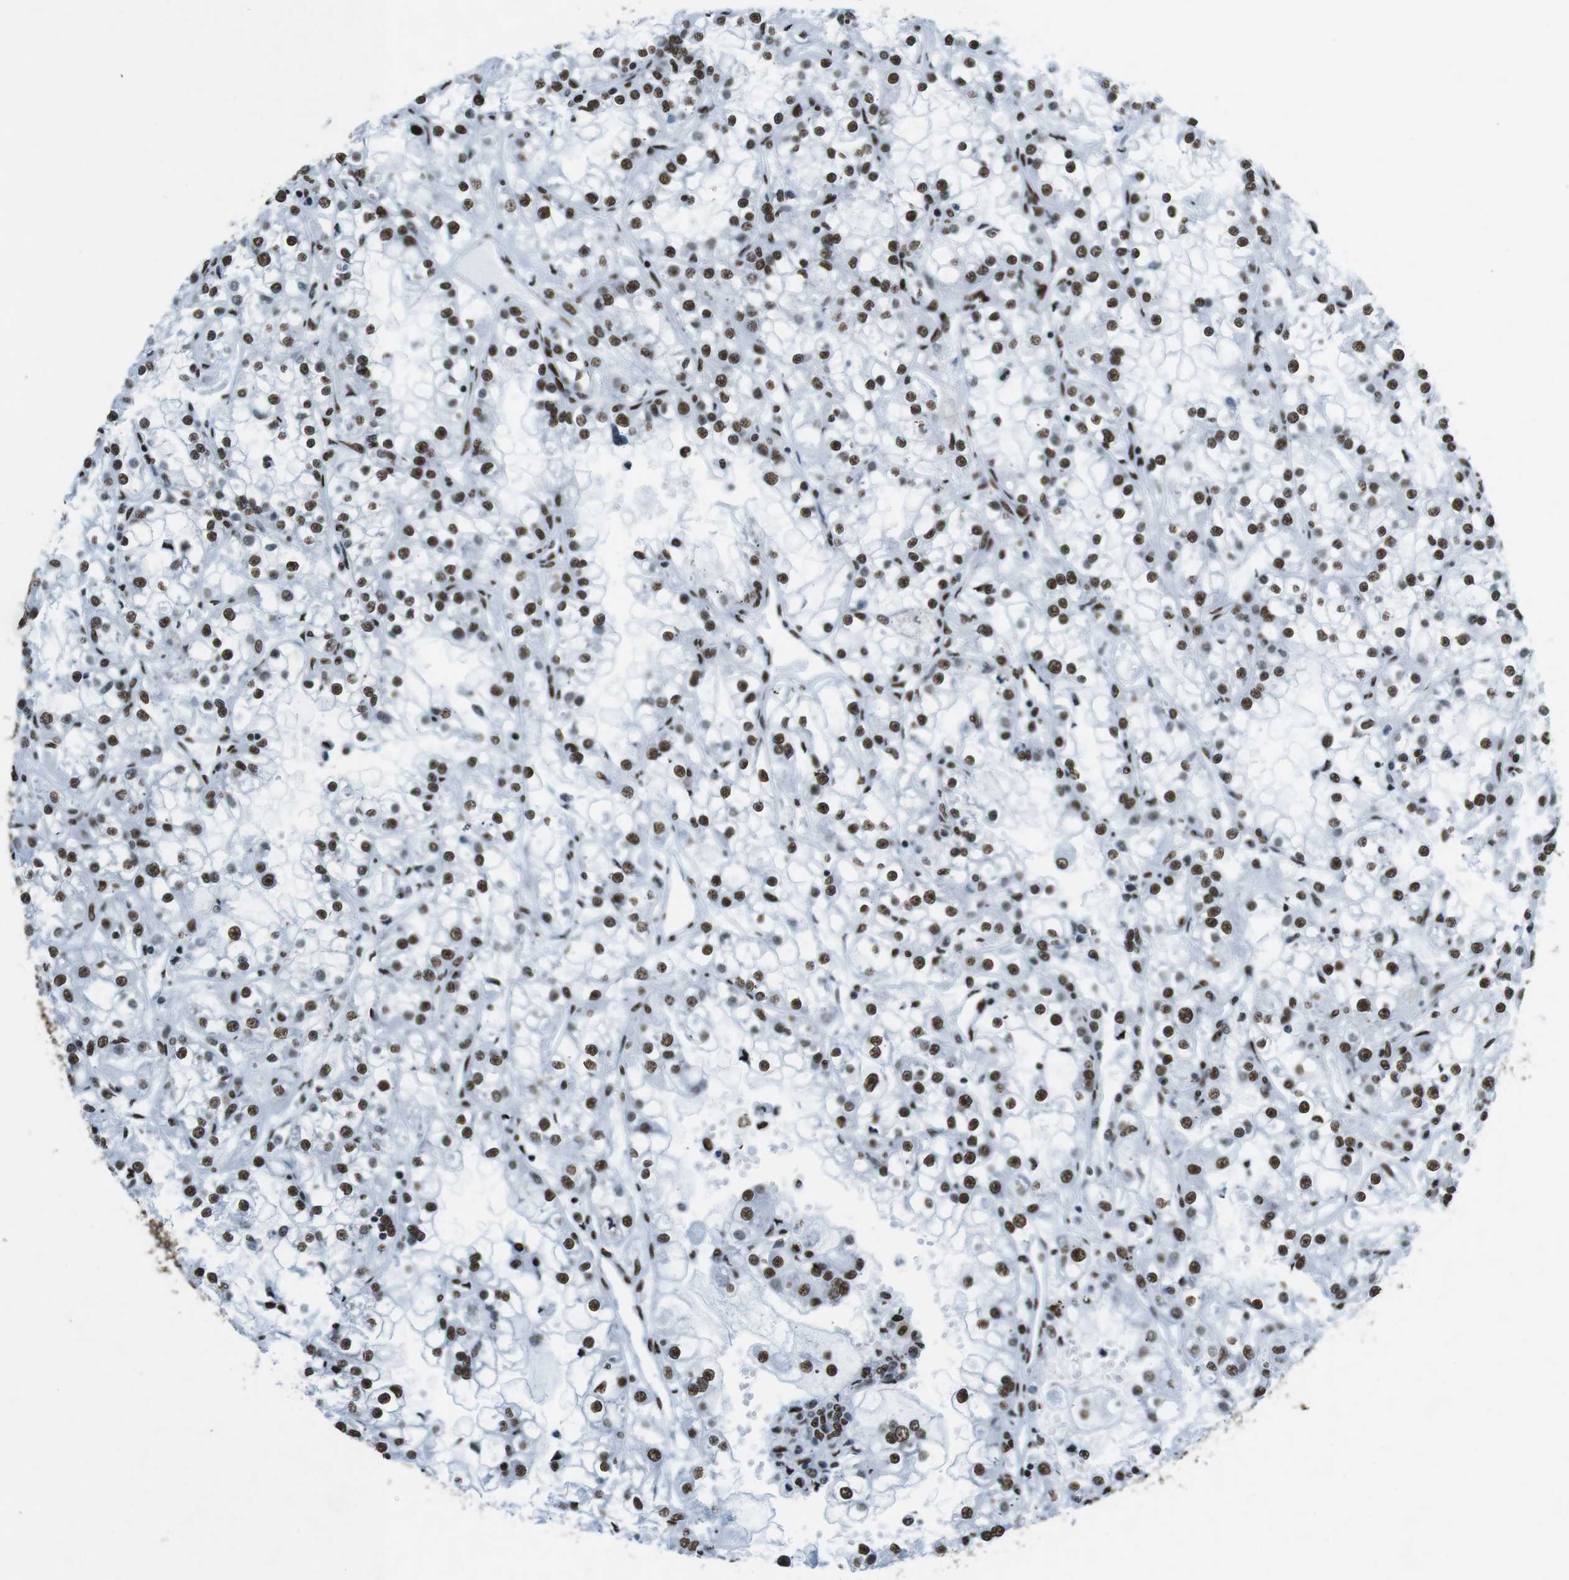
{"staining": {"intensity": "moderate", "quantity": ">75%", "location": "nuclear"}, "tissue": "renal cancer", "cell_type": "Tumor cells", "image_type": "cancer", "snomed": [{"axis": "morphology", "description": "Adenocarcinoma, NOS"}, {"axis": "topography", "description": "Kidney"}], "caption": "Immunohistochemical staining of human adenocarcinoma (renal) exhibits moderate nuclear protein expression in about >75% of tumor cells.", "gene": "CITED2", "patient": {"sex": "female", "age": 52}}